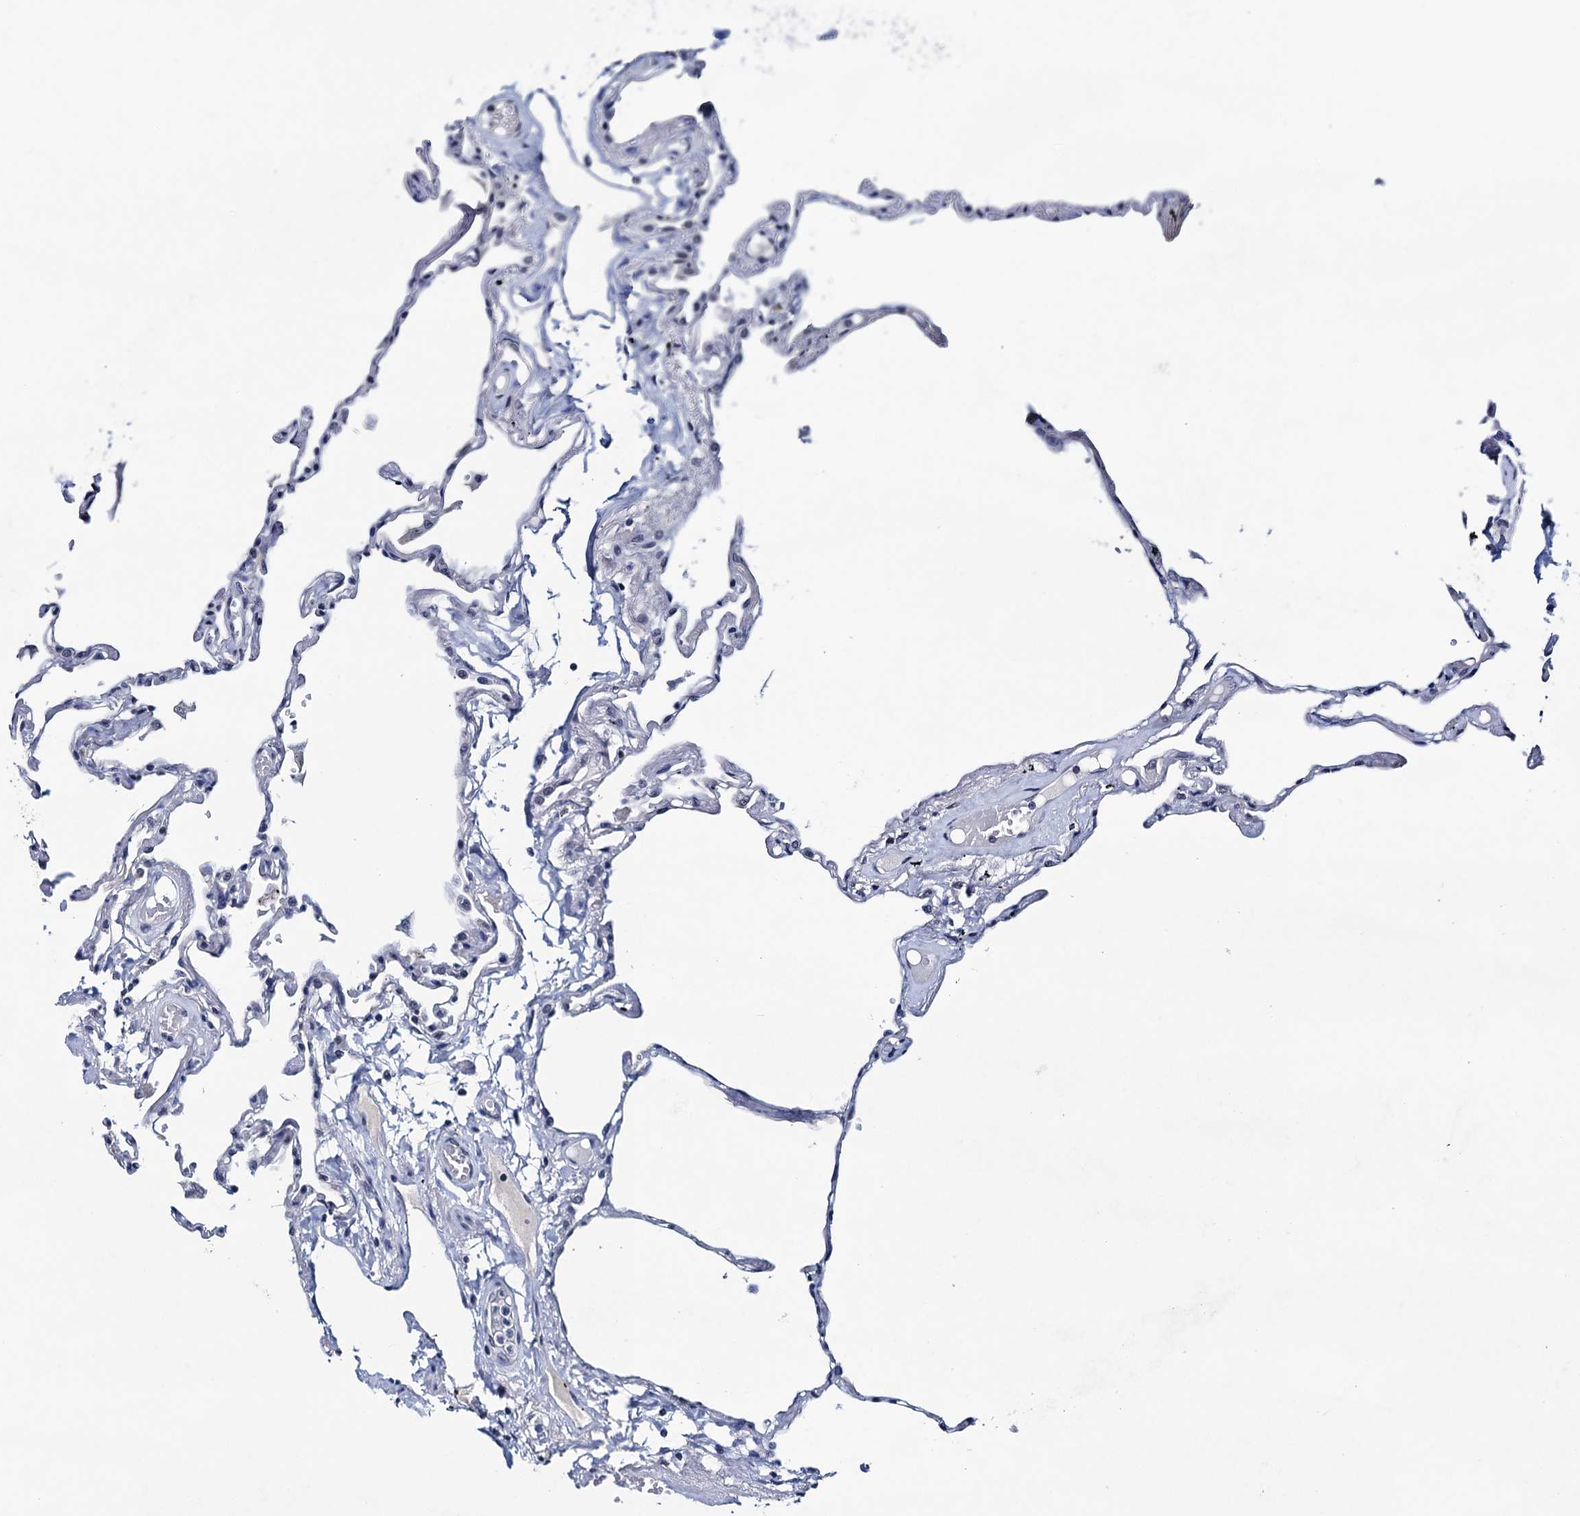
{"staining": {"intensity": "negative", "quantity": "none", "location": "none"}, "tissue": "lung", "cell_type": "Alveolar cells", "image_type": "normal", "snomed": [{"axis": "morphology", "description": "Normal tissue, NOS"}, {"axis": "topography", "description": "Lung"}], "caption": "This histopathology image is of unremarkable lung stained with immunohistochemistry (IHC) to label a protein in brown with the nuclei are counter-stained blue. There is no positivity in alveolar cells.", "gene": "FNBP4", "patient": {"sex": "female", "age": 67}}